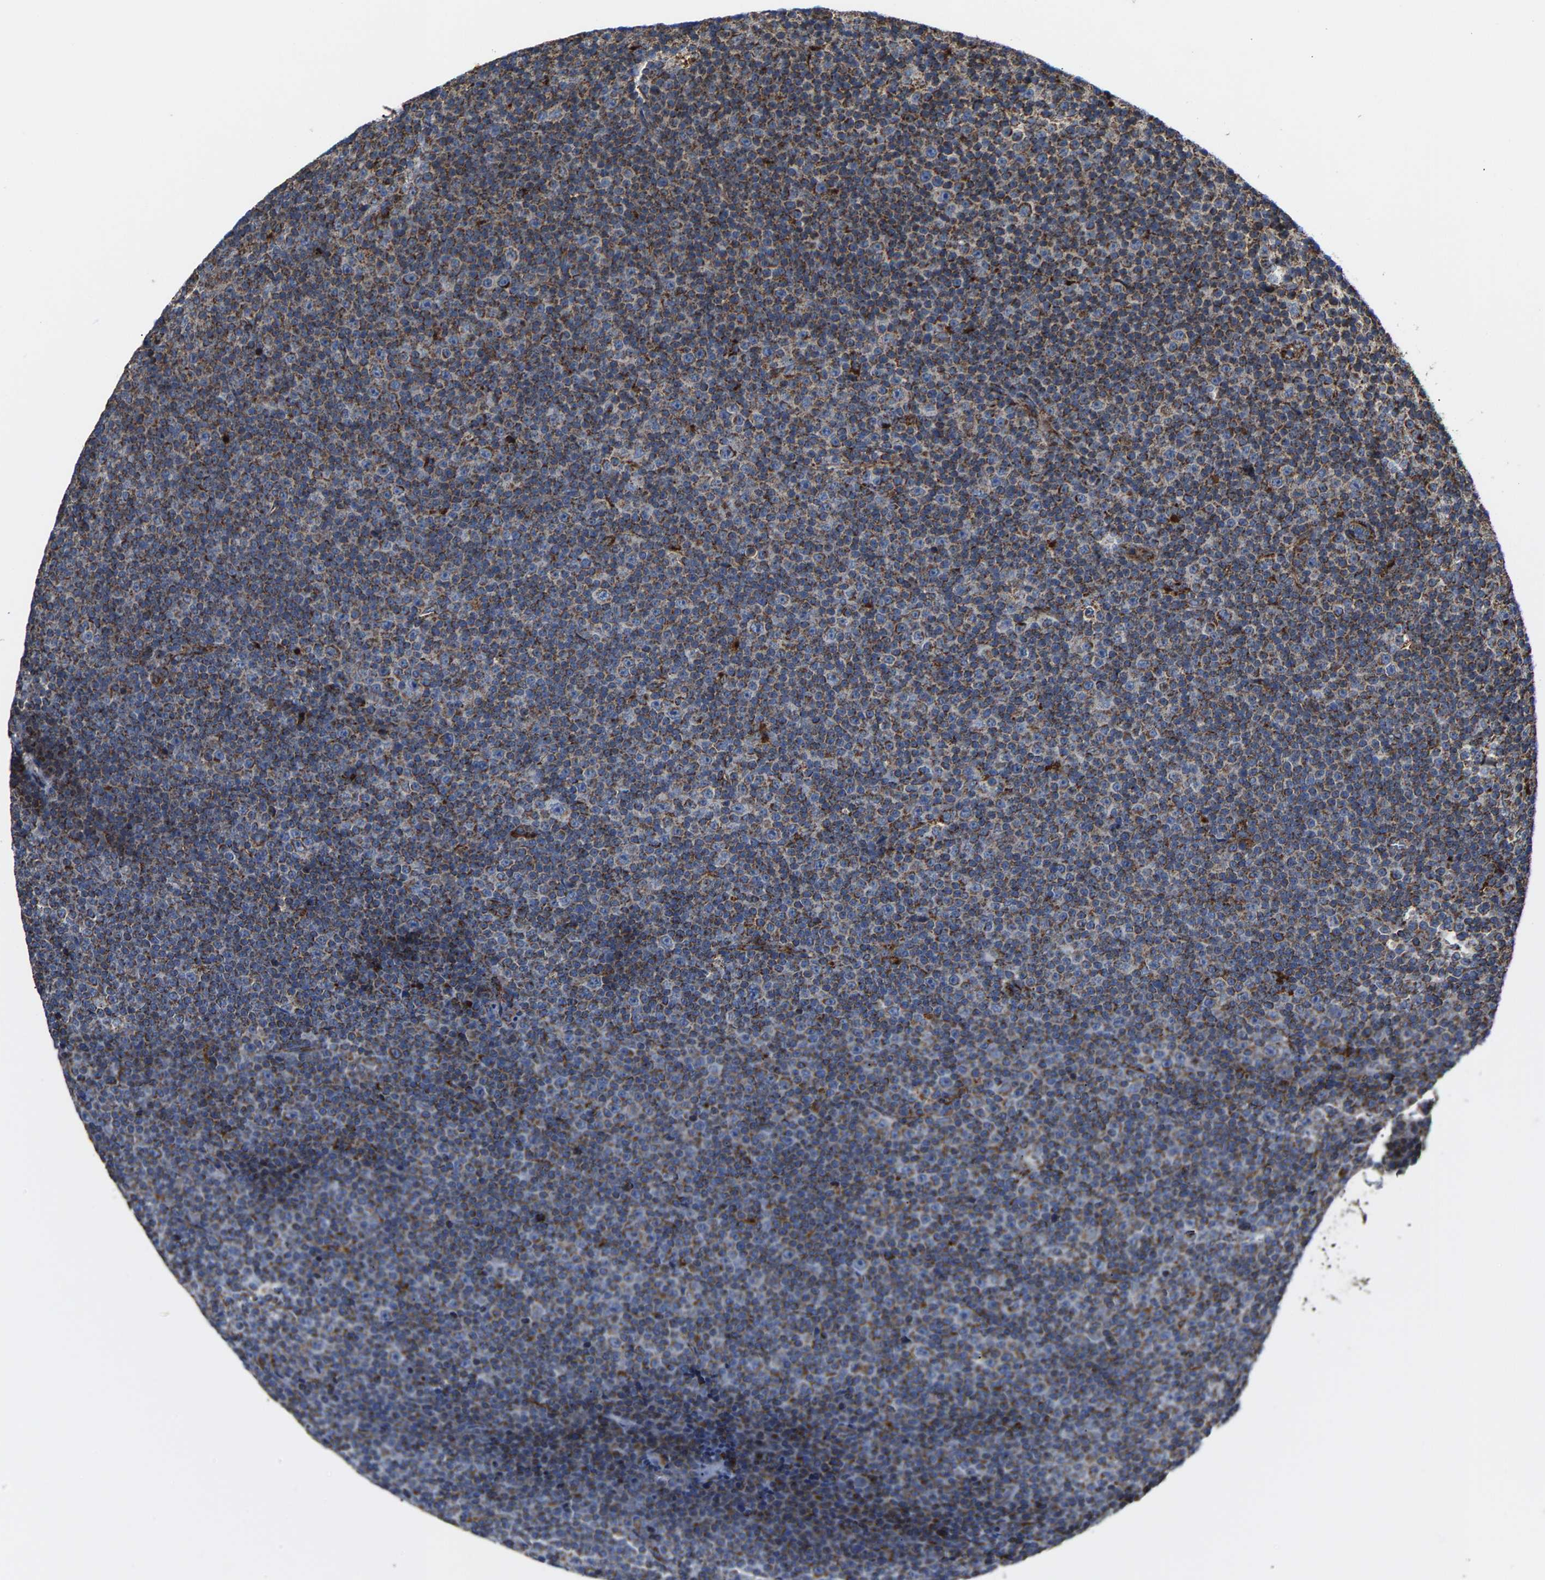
{"staining": {"intensity": "moderate", "quantity": ">75%", "location": "cytoplasmic/membranous"}, "tissue": "lymphoma", "cell_type": "Tumor cells", "image_type": "cancer", "snomed": [{"axis": "morphology", "description": "Malignant lymphoma, non-Hodgkin's type, Low grade"}, {"axis": "topography", "description": "Lymph node"}], "caption": "Immunohistochemistry (IHC) (DAB (3,3'-diaminobenzidine)) staining of human malignant lymphoma, non-Hodgkin's type (low-grade) shows moderate cytoplasmic/membranous protein staining in approximately >75% of tumor cells.", "gene": "NDUFV3", "patient": {"sex": "female", "age": 67}}